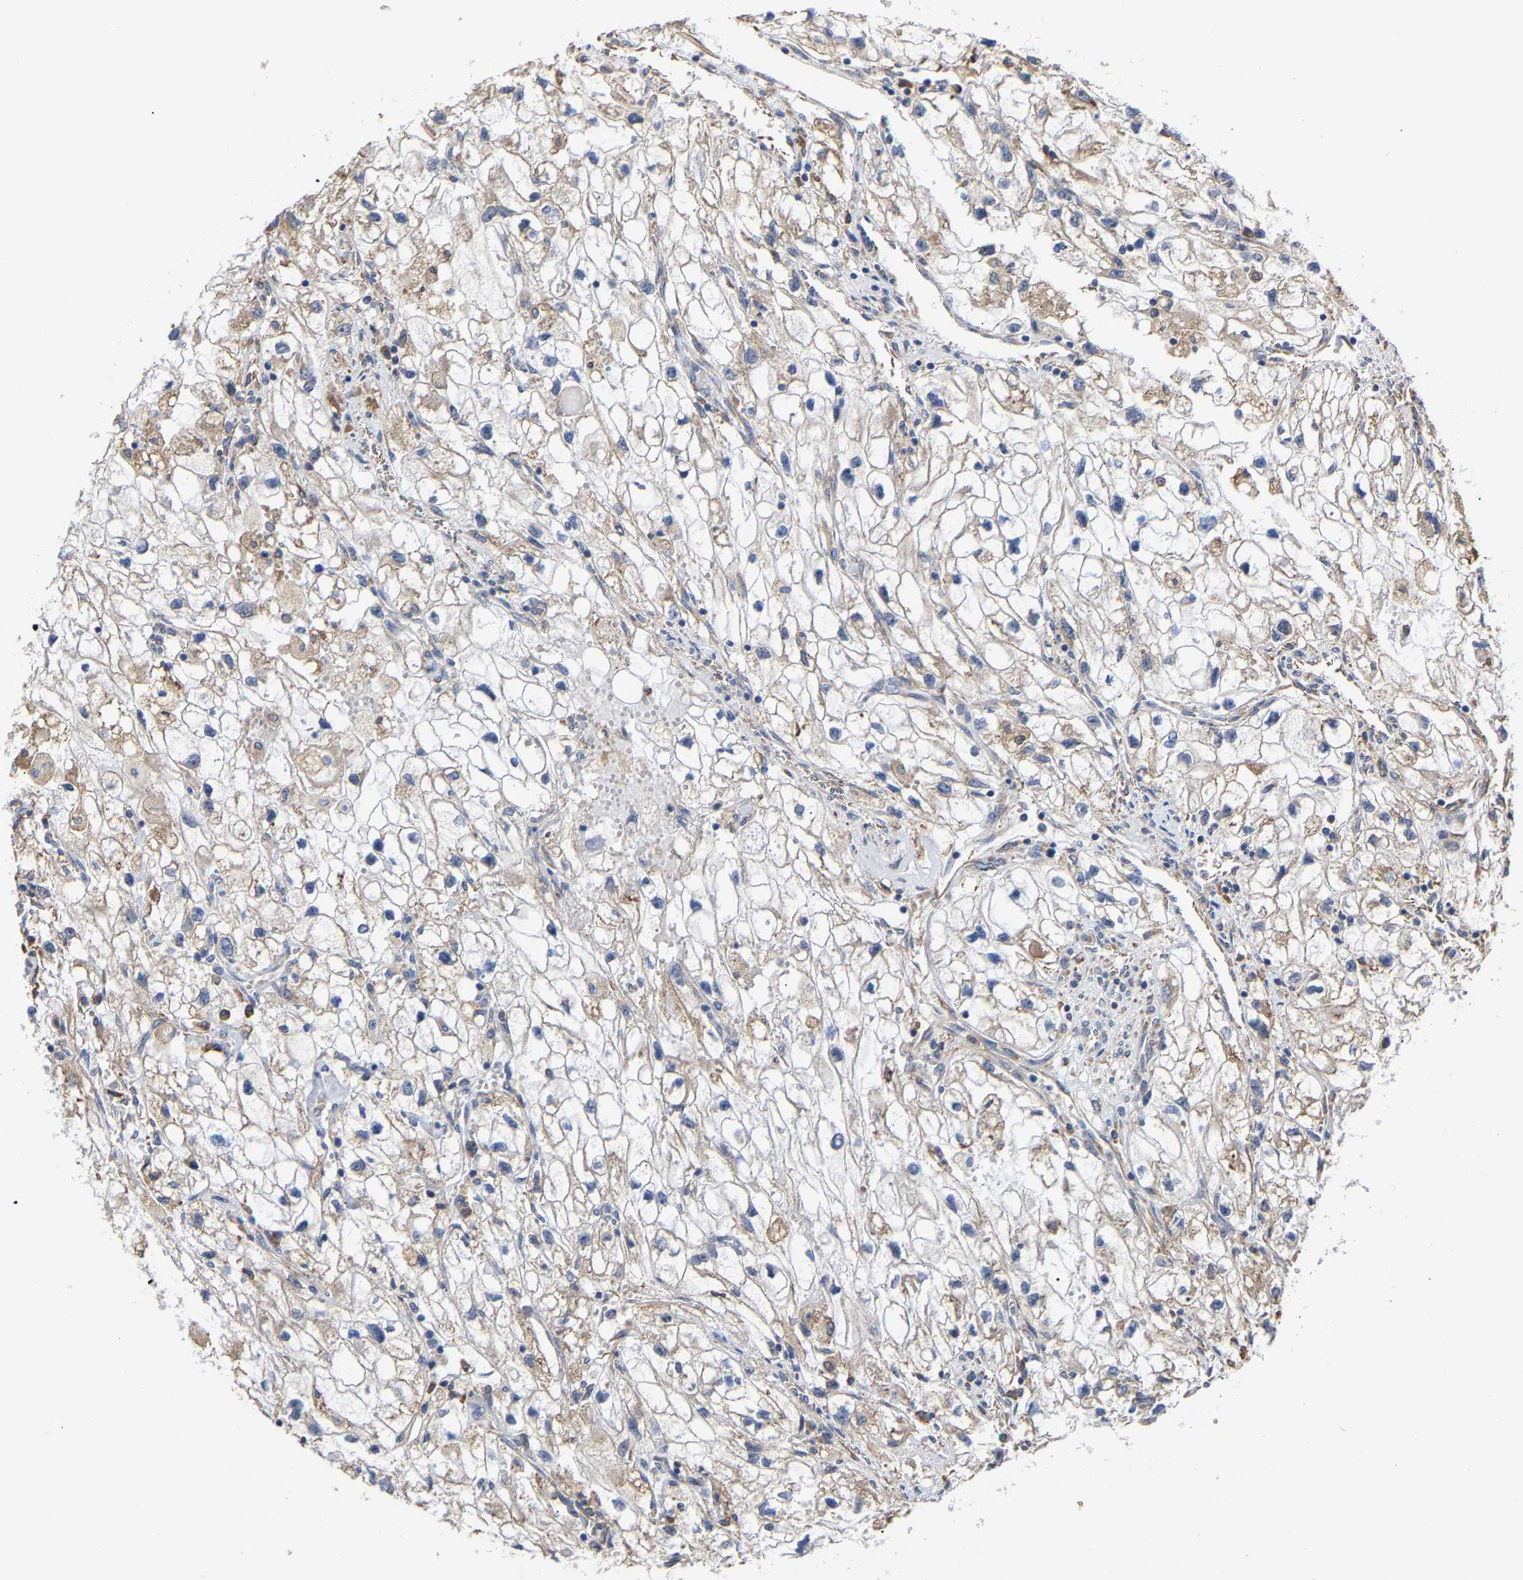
{"staining": {"intensity": "negative", "quantity": "none", "location": "none"}, "tissue": "renal cancer", "cell_type": "Tumor cells", "image_type": "cancer", "snomed": [{"axis": "morphology", "description": "Adenocarcinoma, NOS"}, {"axis": "topography", "description": "Kidney"}], "caption": "Human renal cancer stained for a protein using IHC shows no staining in tumor cells.", "gene": "ARAP1", "patient": {"sex": "female", "age": 70}}